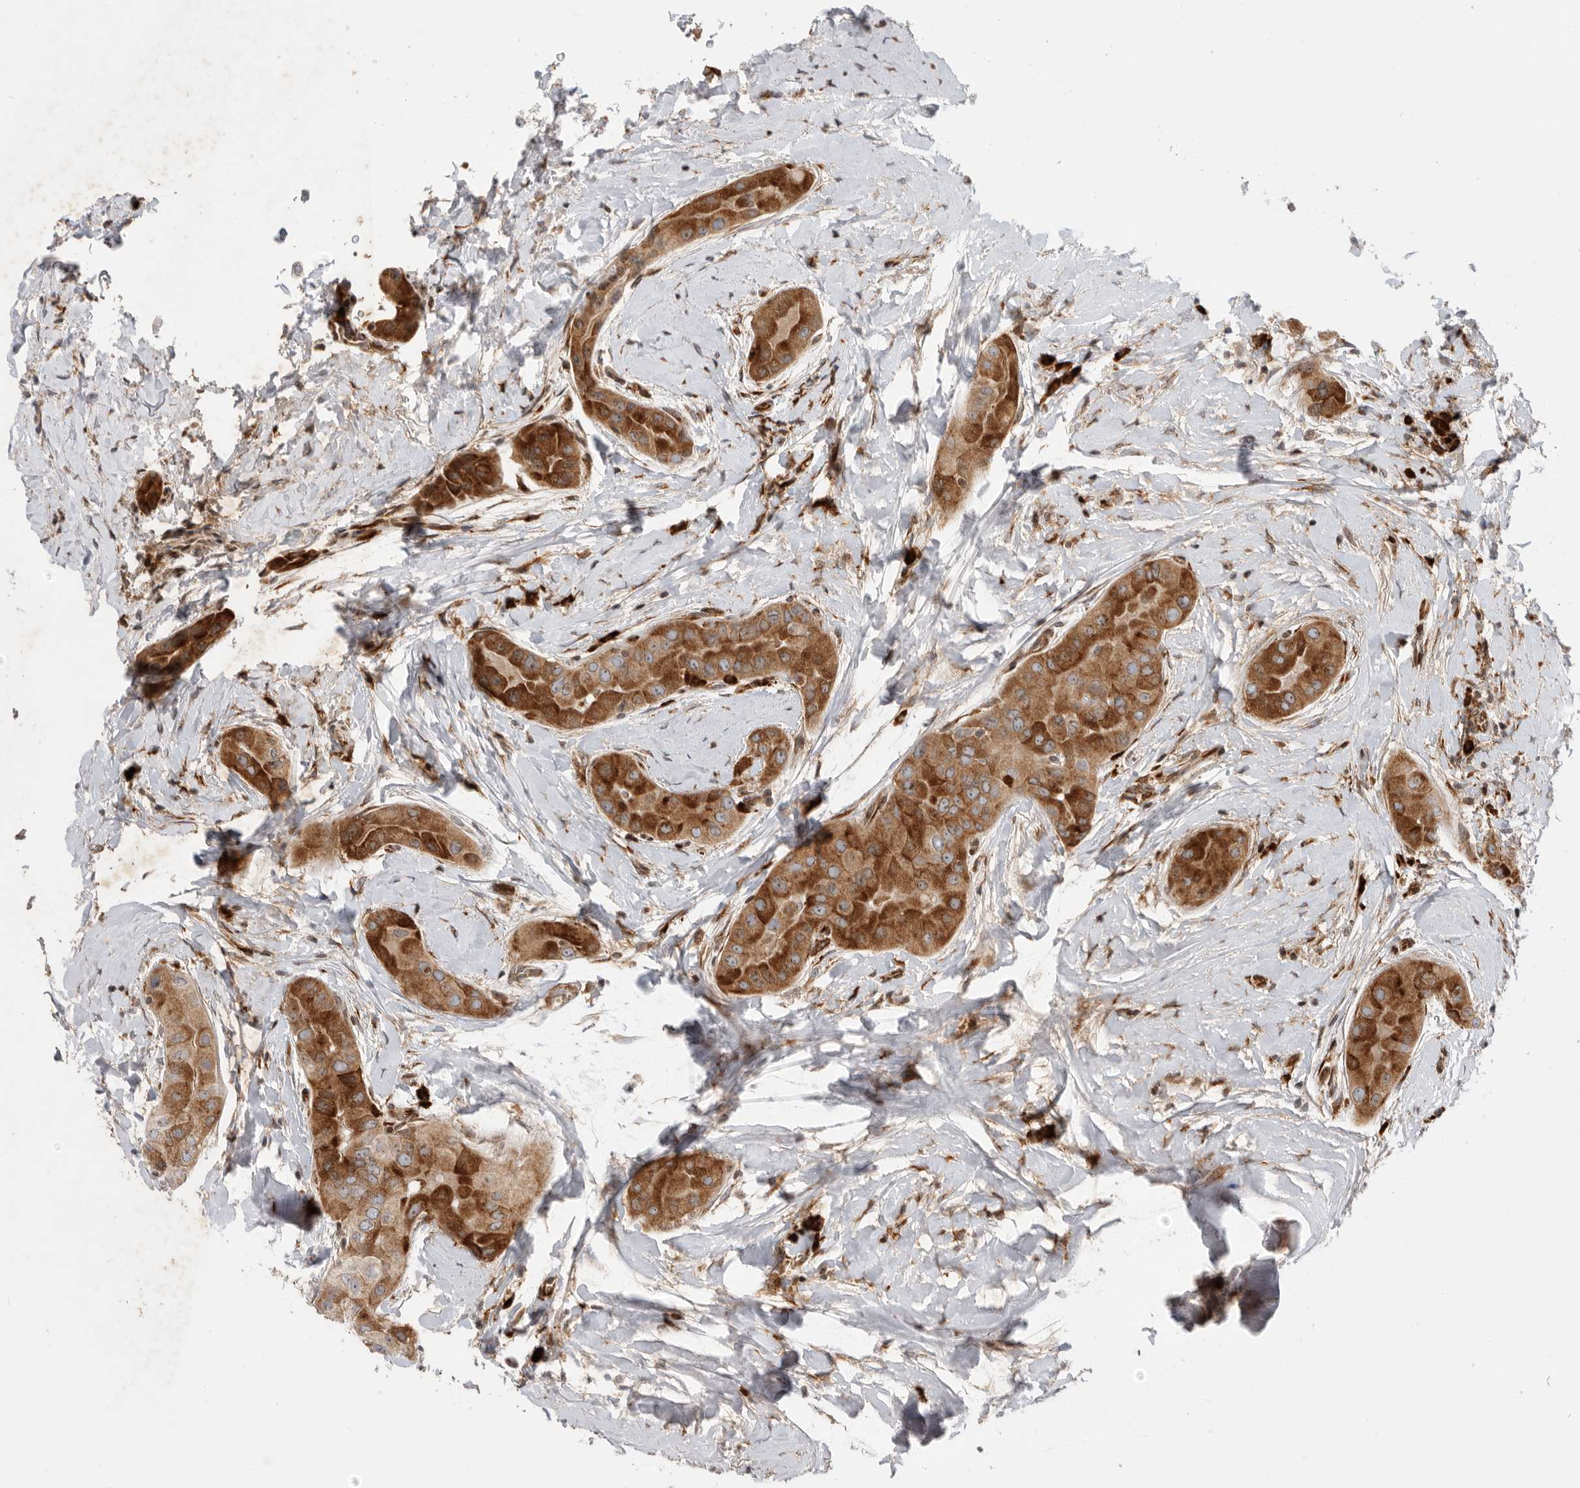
{"staining": {"intensity": "moderate", "quantity": ">75%", "location": "cytoplasmic/membranous"}, "tissue": "thyroid cancer", "cell_type": "Tumor cells", "image_type": "cancer", "snomed": [{"axis": "morphology", "description": "Papillary adenocarcinoma, NOS"}, {"axis": "topography", "description": "Thyroid gland"}], "caption": "Brown immunohistochemical staining in human thyroid cancer (papillary adenocarcinoma) shows moderate cytoplasmic/membranous expression in about >75% of tumor cells. (IHC, brightfield microscopy, high magnification).", "gene": "FZD3", "patient": {"sex": "male", "age": 33}}